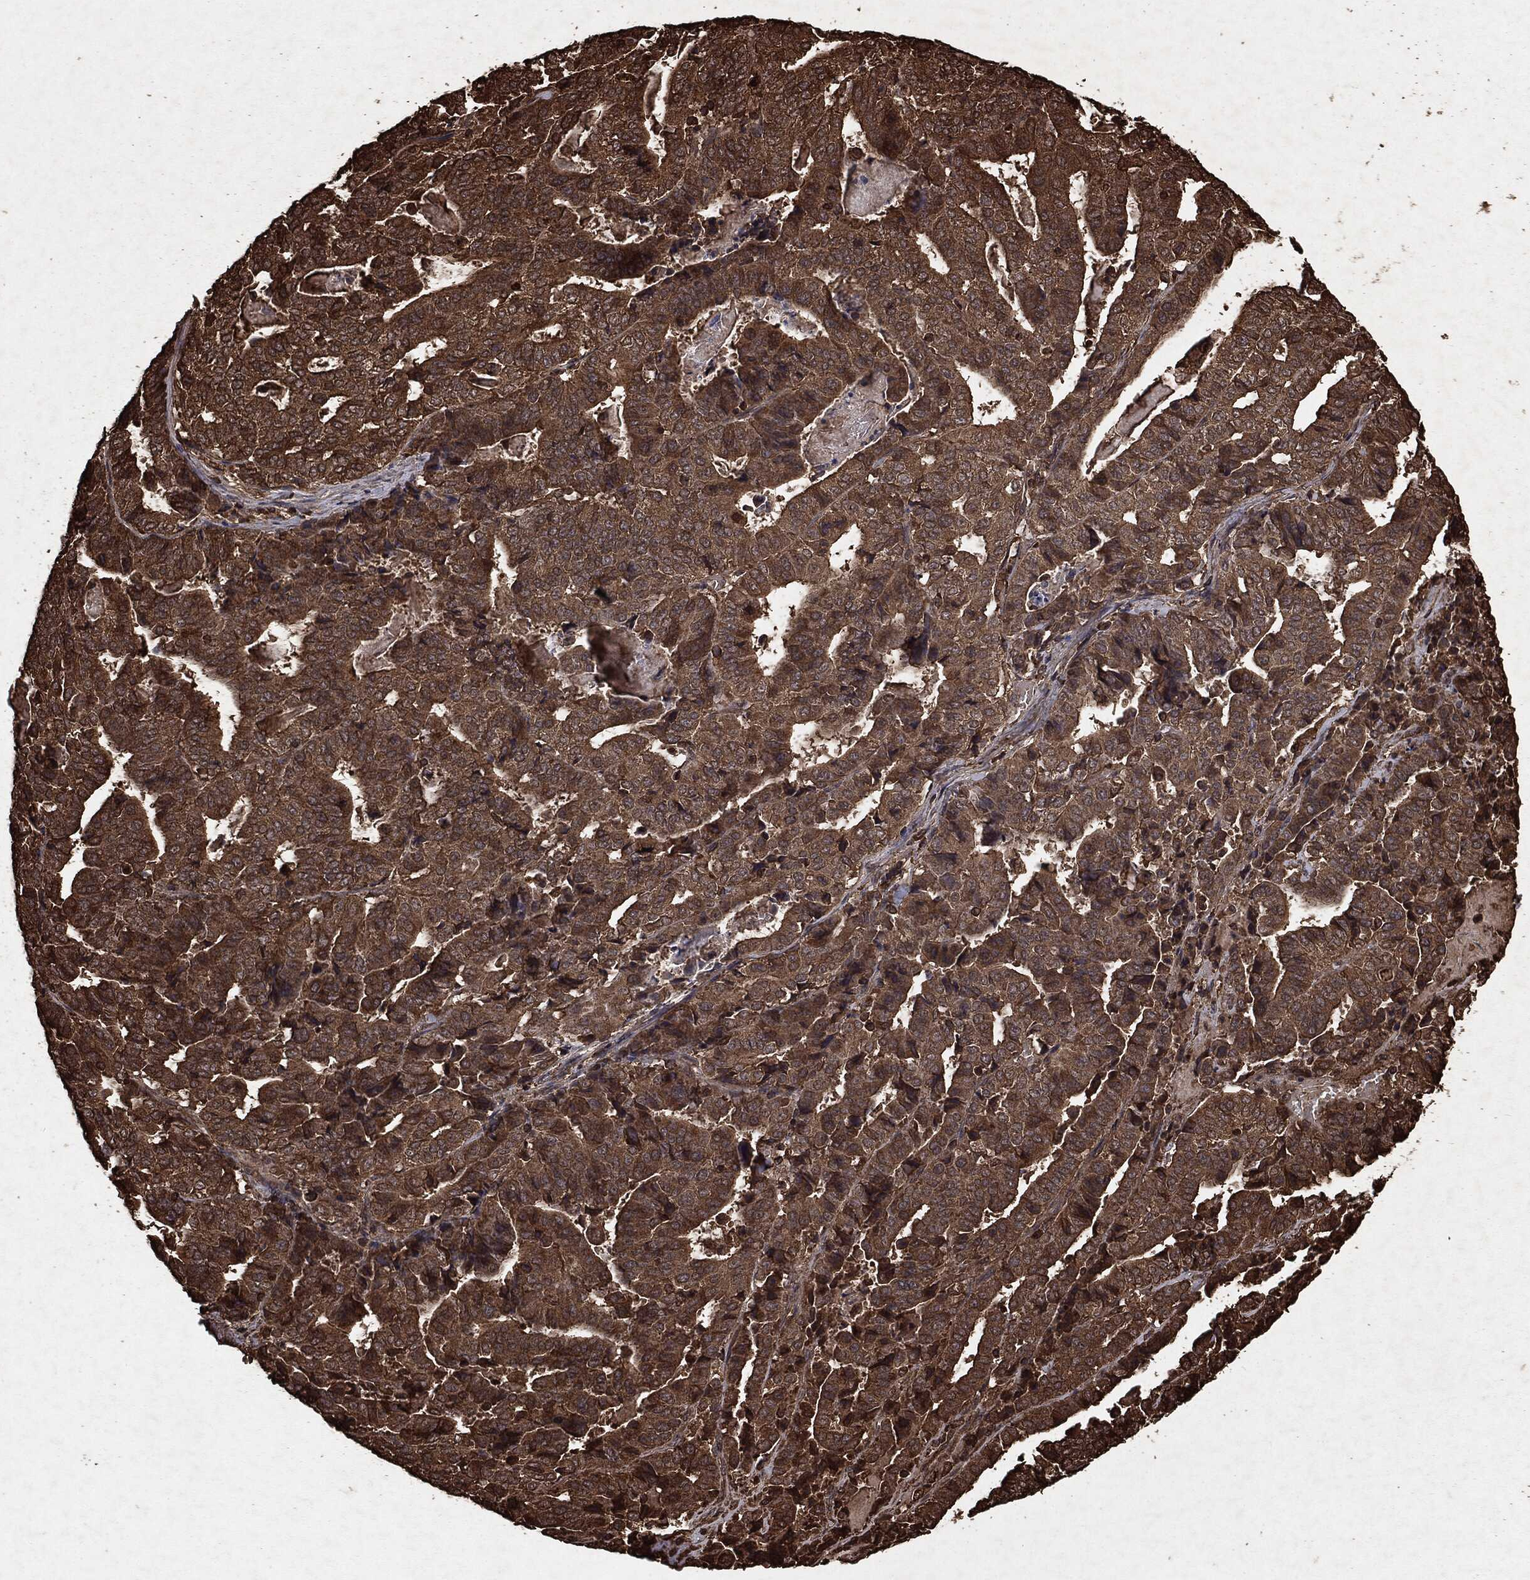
{"staining": {"intensity": "moderate", "quantity": ">75%", "location": "cytoplasmic/membranous"}, "tissue": "stomach cancer", "cell_type": "Tumor cells", "image_type": "cancer", "snomed": [{"axis": "morphology", "description": "Adenocarcinoma, NOS"}, {"axis": "topography", "description": "Stomach"}], "caption": "Stomach cancer stained with DAB immunohistochemistry displays medium levels of moderate cytoplasmic/membranous staining in approximately >75% of tumor cells.", "gene": "ARAF", "patient": {"sex": "male", "age": 48}}